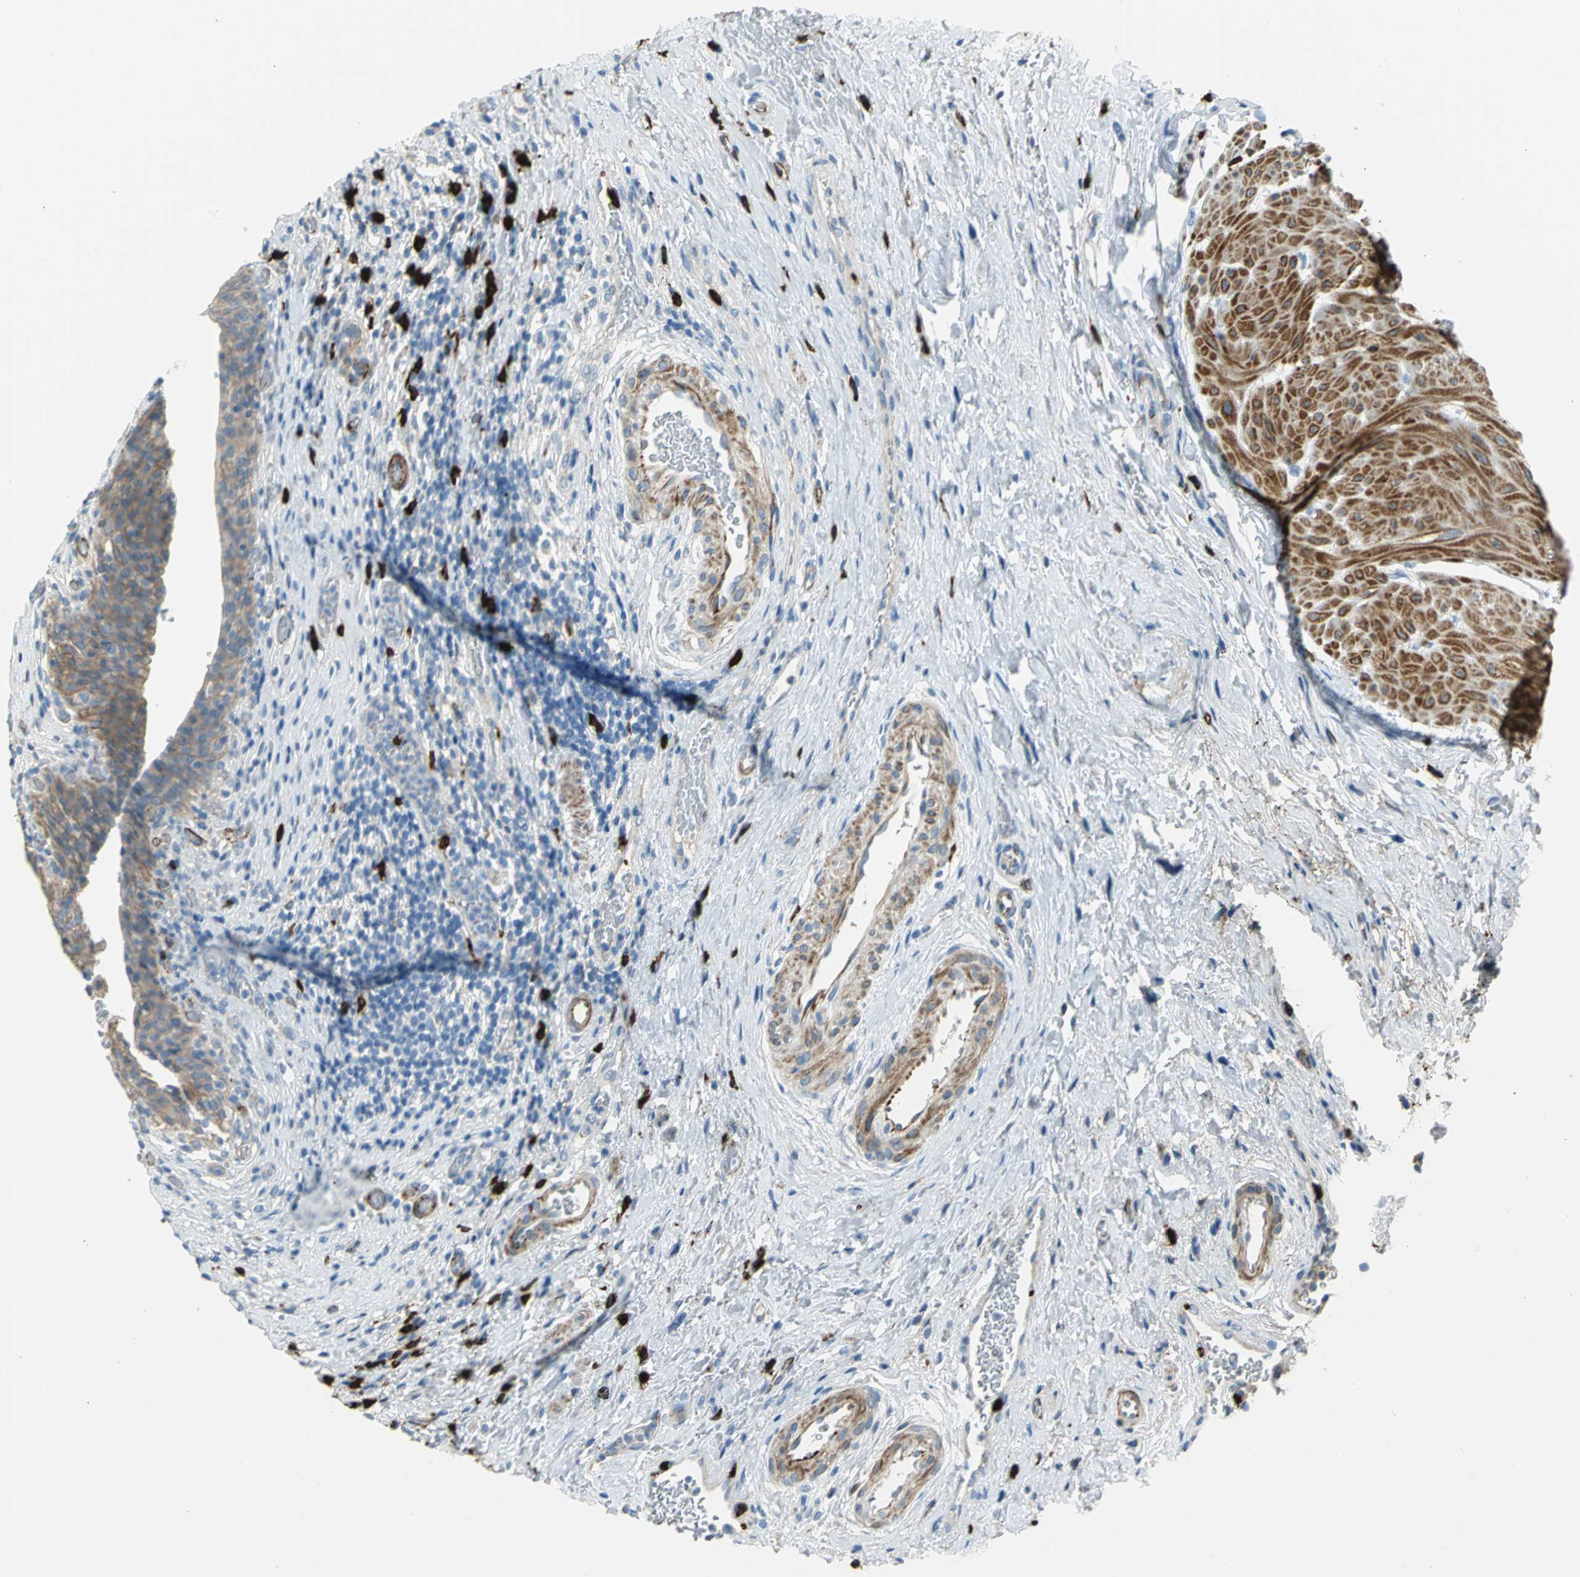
{"staining": {"intensity": "moderate", "quantity": ">75%", "location": "cytoplasmic/membranous"}, "tissue": "urinary bladder", "cell_type": "Urothelial cells", "image_type": "normal", "snomed": [{"axis": "morphology", "description": "Normal tissue, NOS"}, {"axis": "morphology", "description": "Urothelial carcinoma, High grade"}, {"axis": "topography", "description": "Urinary bladder"}], "caption": "The photomicrograph exhibits a brown stain indicating the presence of a protein in the cytoplasmic/membranous of urothelial cells in urinary bladder.", "gene": "ALOX15", "patient": {"sex": "male", "age": 51}}